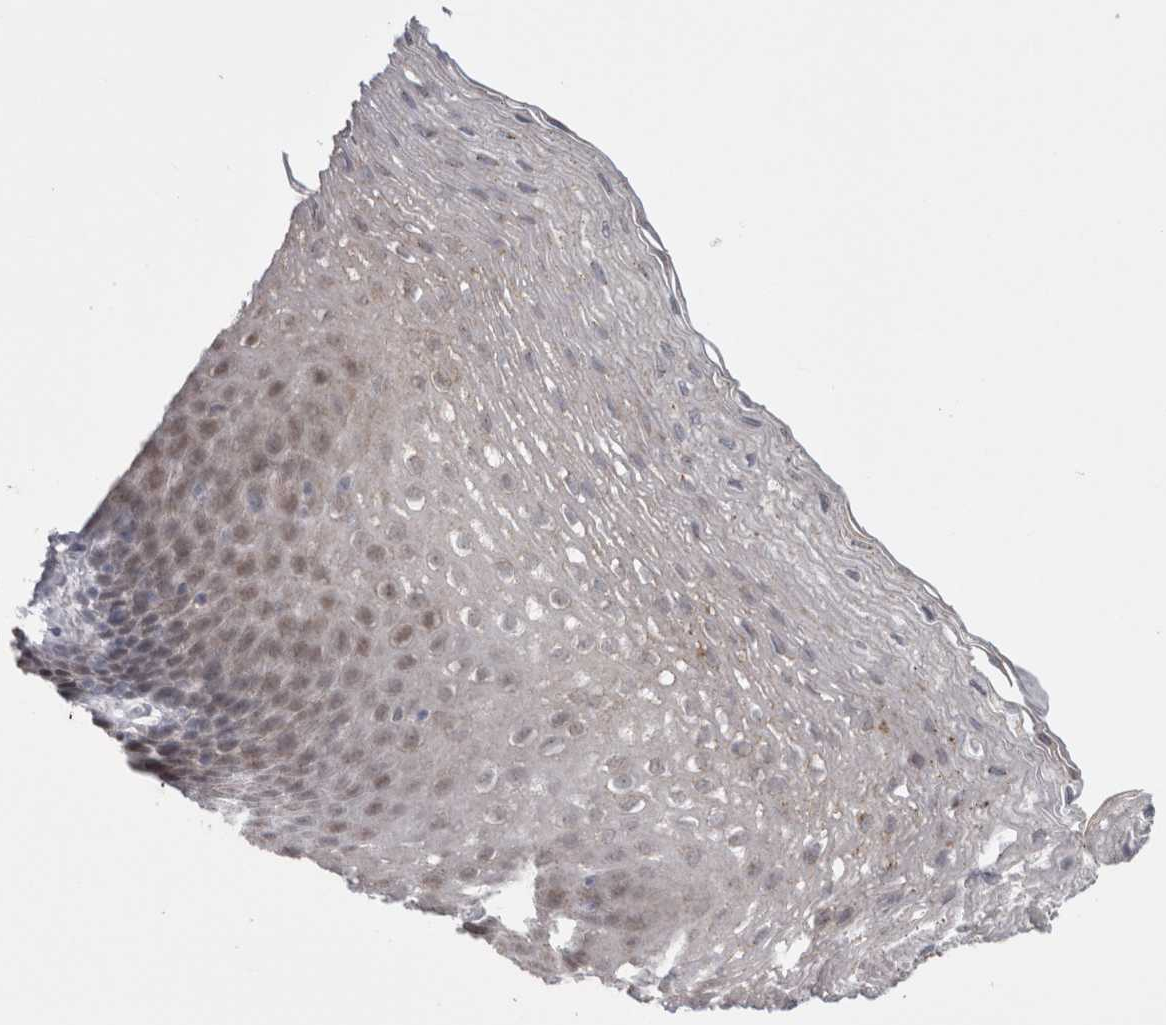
{"staining": {"intensity": "negative", "quantity": "none", "location": "none"}, "tissue": "esophagus", "cell_type": "Squamous epithelial cells", "image_type": "normal", "snomed": [{"axis": "morphology", "description": "Normal tissue, NOS"}, {"axis": "topography", "description": "Esophagus"}], "caption": "This is an immunohistochemistry (IHC) photomicrograph of normal esophagus. There is no positivity in squamous epithelial cells.", "gene": "PLIN1", "patient": {"sex": "female", "age": 66}}